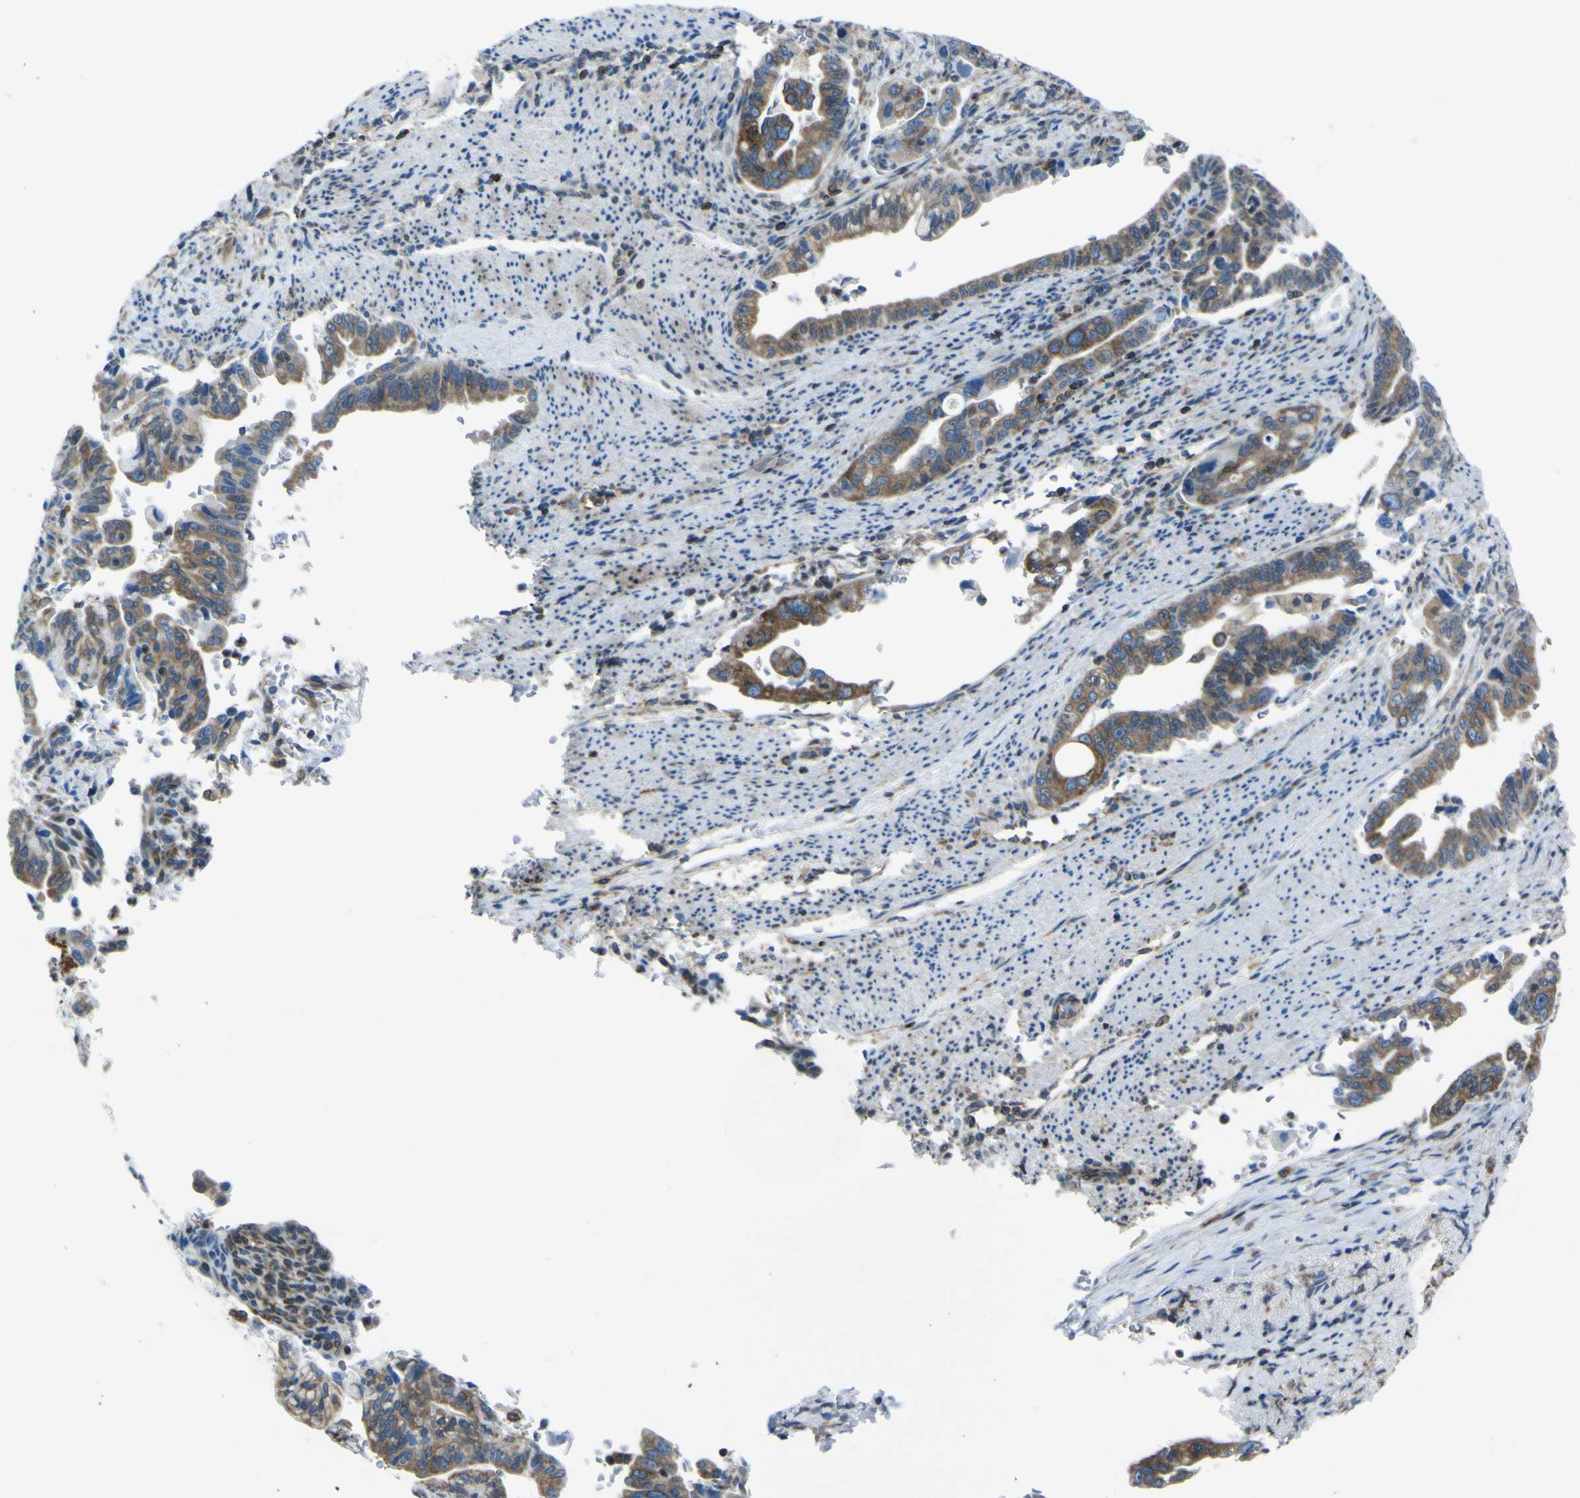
{"staining": {"intensity": "moderate", "quantity": ">75%", "location": "cytoplasmic/membranous"}, "tissue": "pancreatic cancer", "cell_type": "Tumor cells", "image_type": "cancer", "snomed": [{"axis": "morphology", "description": "Adenocarcinoma, NOS"}, {"axis": "topography", "description": "Pancreas"}], "caption": "High-magnification brightfield microscopy of pancreatic cancer (adenocarcinoma) stained with DAB (3,3'-diaminobenzidine) (brown) and counterstained with hematoxylin (blue). tumor cells exhibit moderate cytoplasmic/membranous staining is present in about>75% of cells. (DAB (3,3'-diaminobenzidine) IHC with brightfield microscopy, high magnification).", "gene": "STIM1", "patient": {"sex": "male", "age": 70}}